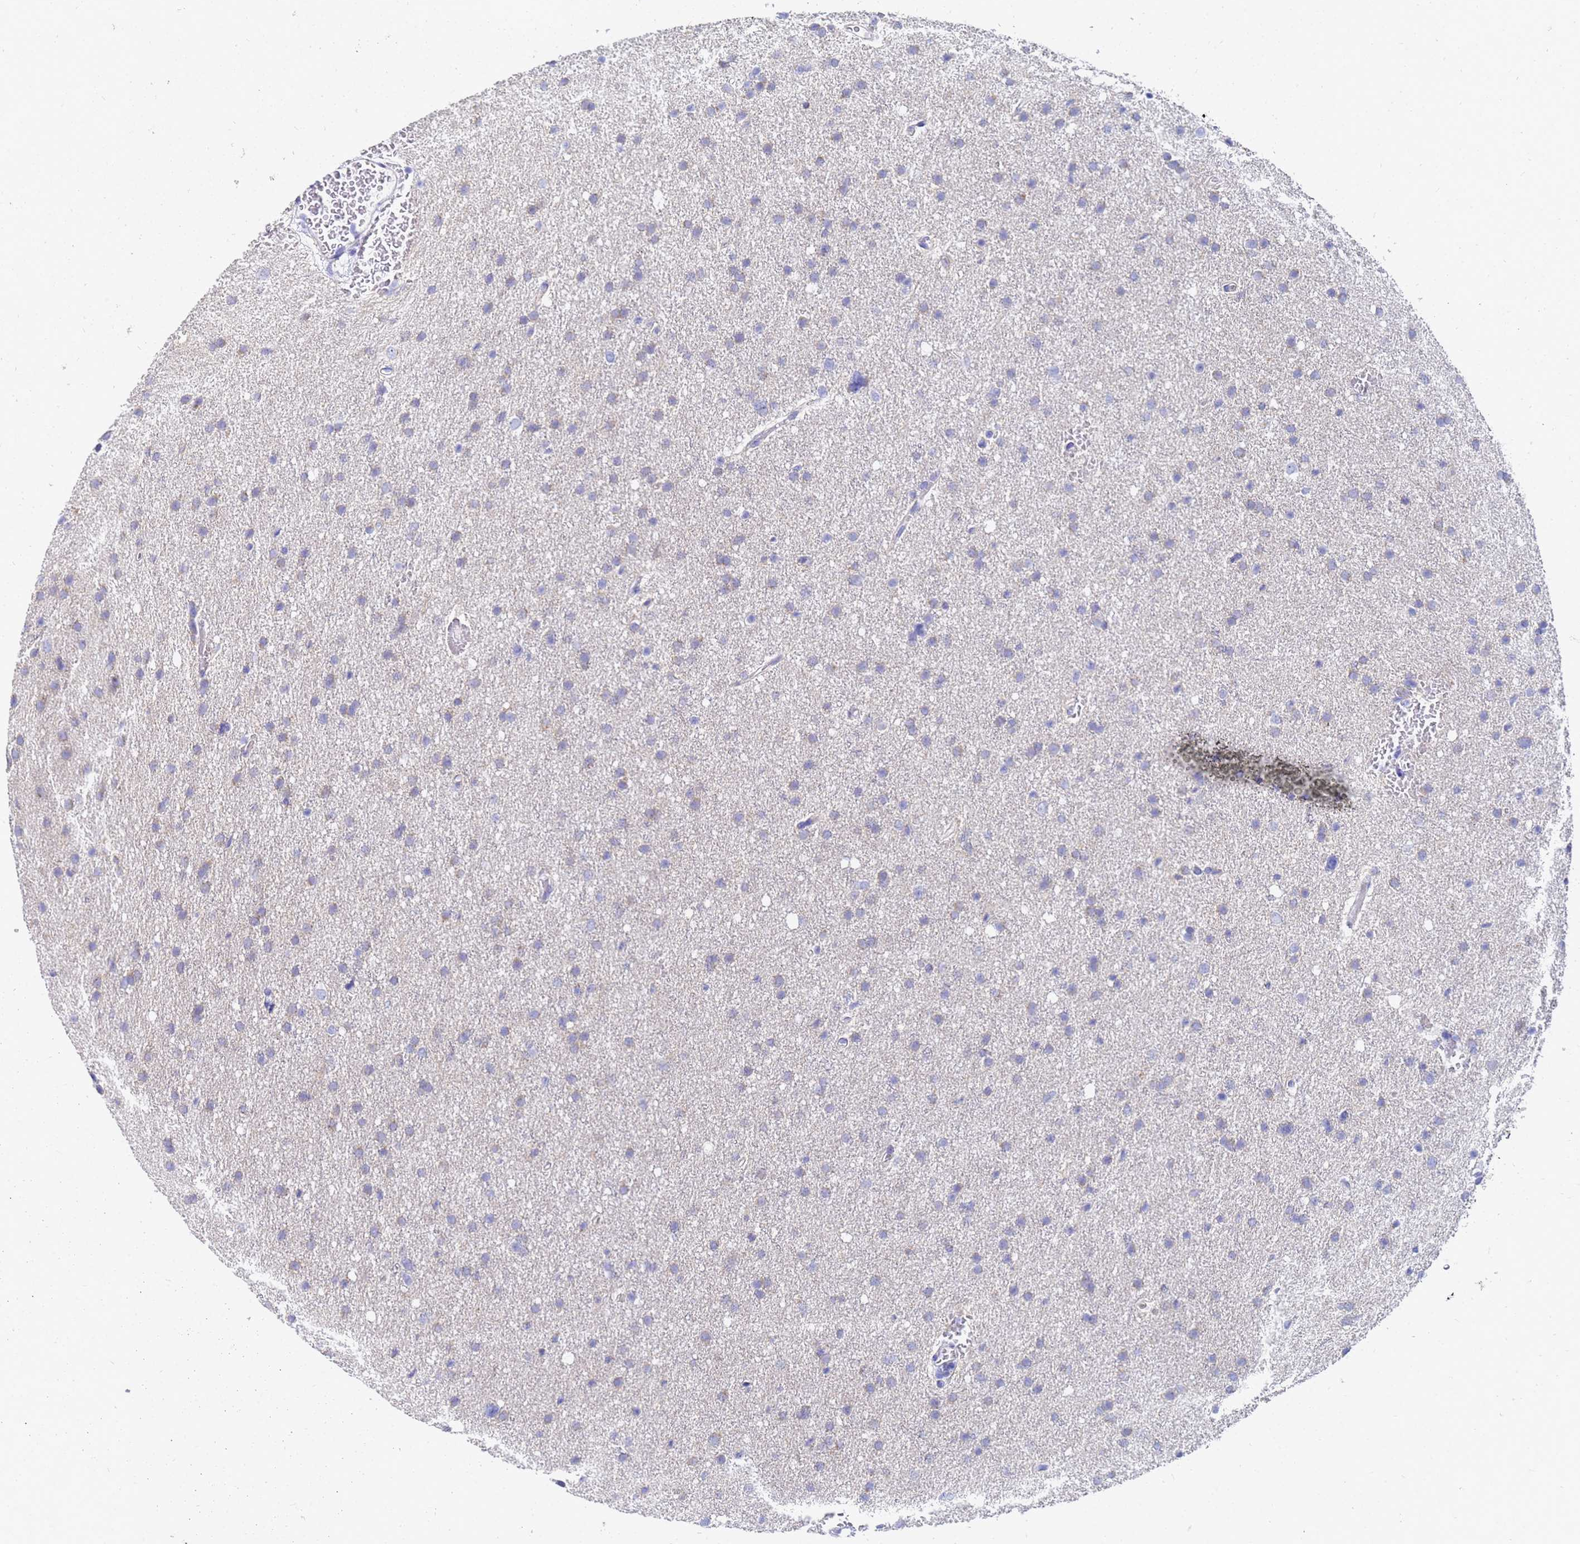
{"staining": {"intensity": "negative", "quantity": "none", "location": "none"}, "tissue": "glioma", "cell_type": "Tumor cells", "image_type": "cancer", "snomed": [{"axis": "morphology", "description": "Glioma, malignant, High grade"}, {"axis": "topography", "description": "Cerebral cortex"}], "caption": "There is no significant staining in tumor cells of glioma. (Stains: DAB immunohistochemistry (IHC) with hematoxylin counter stain, Microscopy: brightfield microscopy at high magnification).", "gene": "C2orf72", "patient": {"sex": "female", "age": 36}}